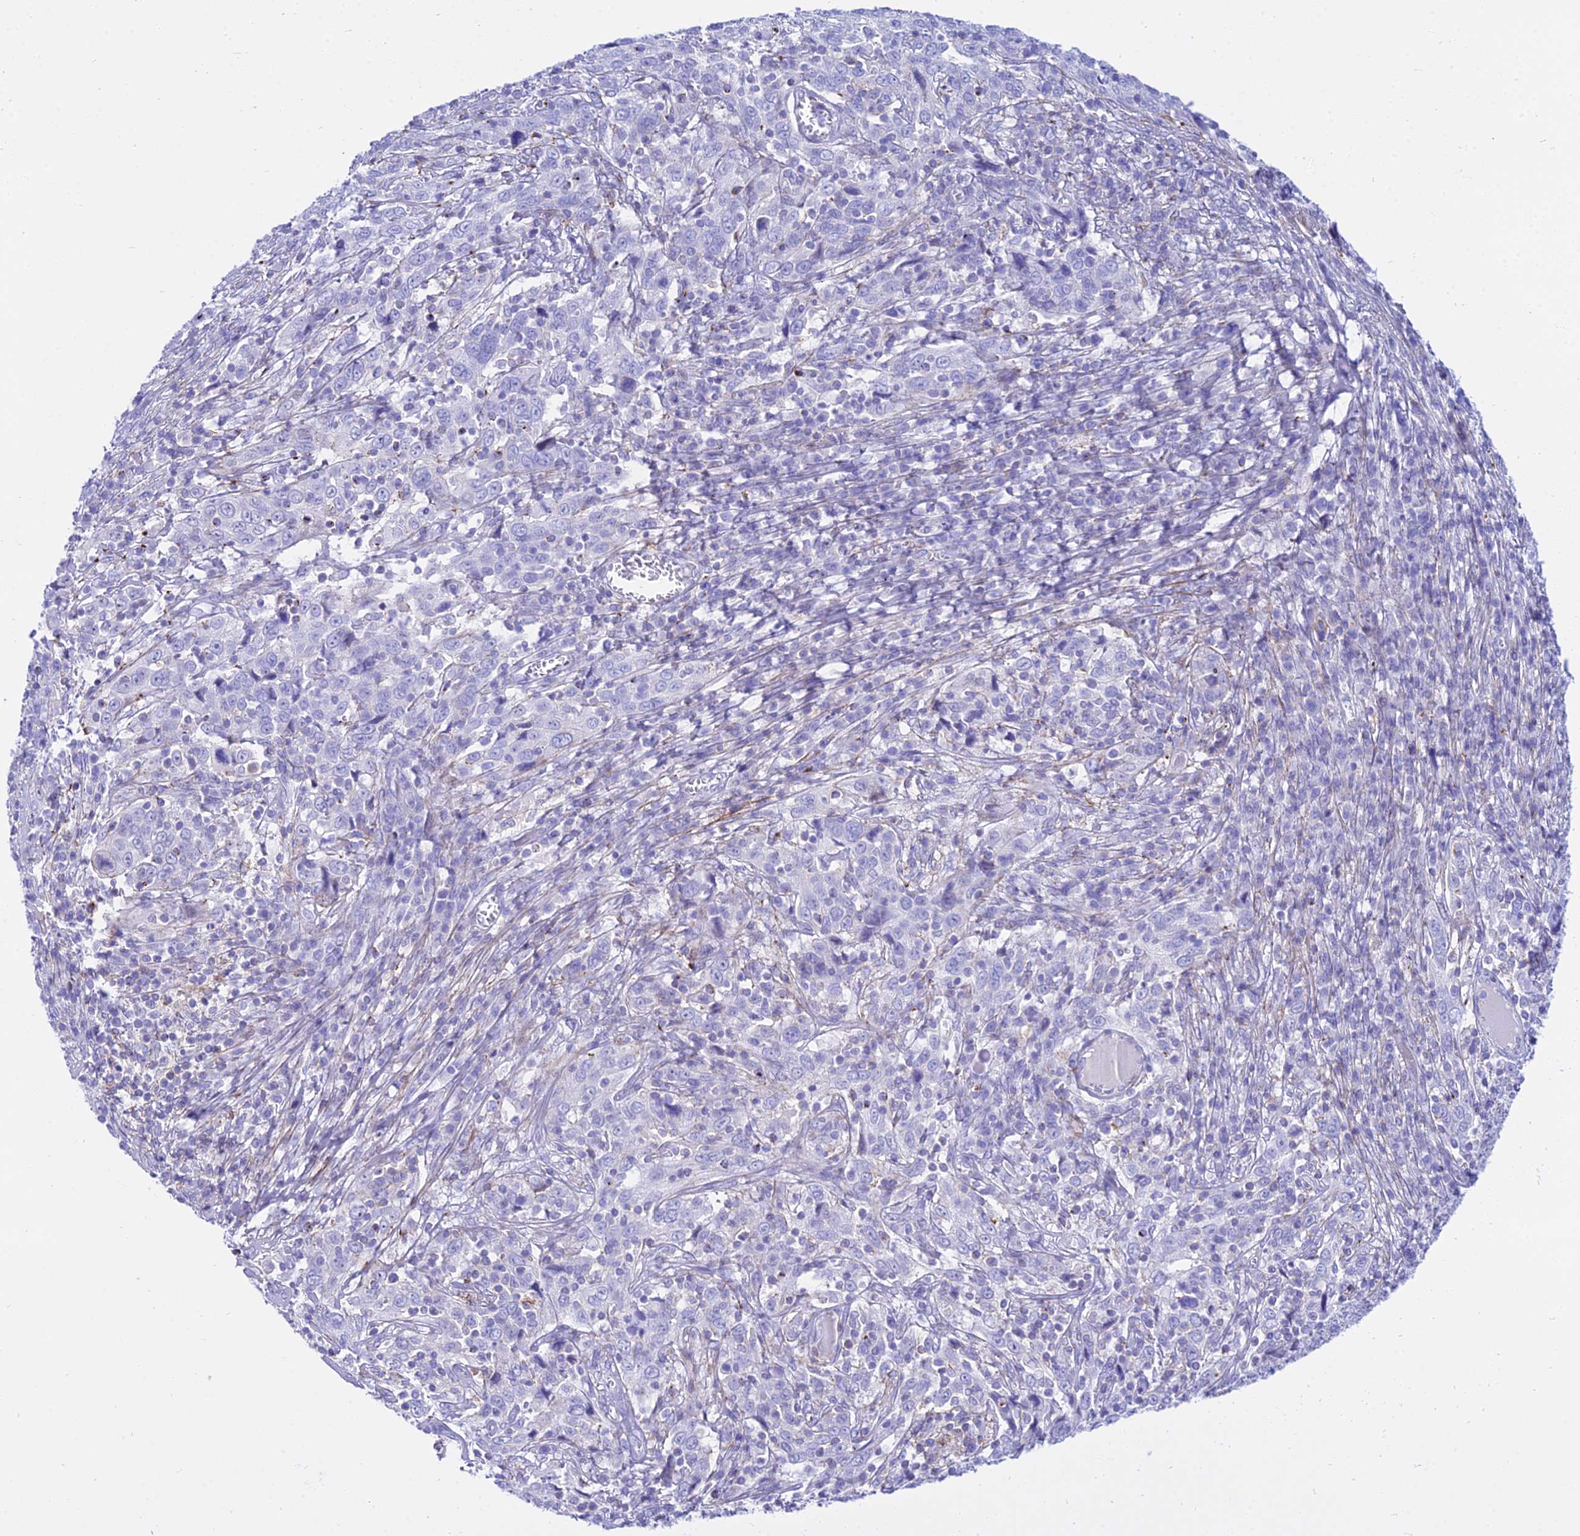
{"staining": {"intensity": "negative", "quantity": "none", "location": "none"}, "tissue": "cervical cancer", "cell_type": "Tumor cells", "image_type": "cancer", "snomed": [{"axis": "morphology", "description": "Squamous cell carcinoma, NOS"}, {"axis": "topography", "description": "Cervix"}], "caption": "The histopathology image exhibits no significant positivity in tumor cells of cervical cancer. (DAB (3,3'-diaminobenzidine) immunohistochemistry (IHC), high magnification).", "gene": "DLX1", "patient": {"sex": "female", "age": 46}}